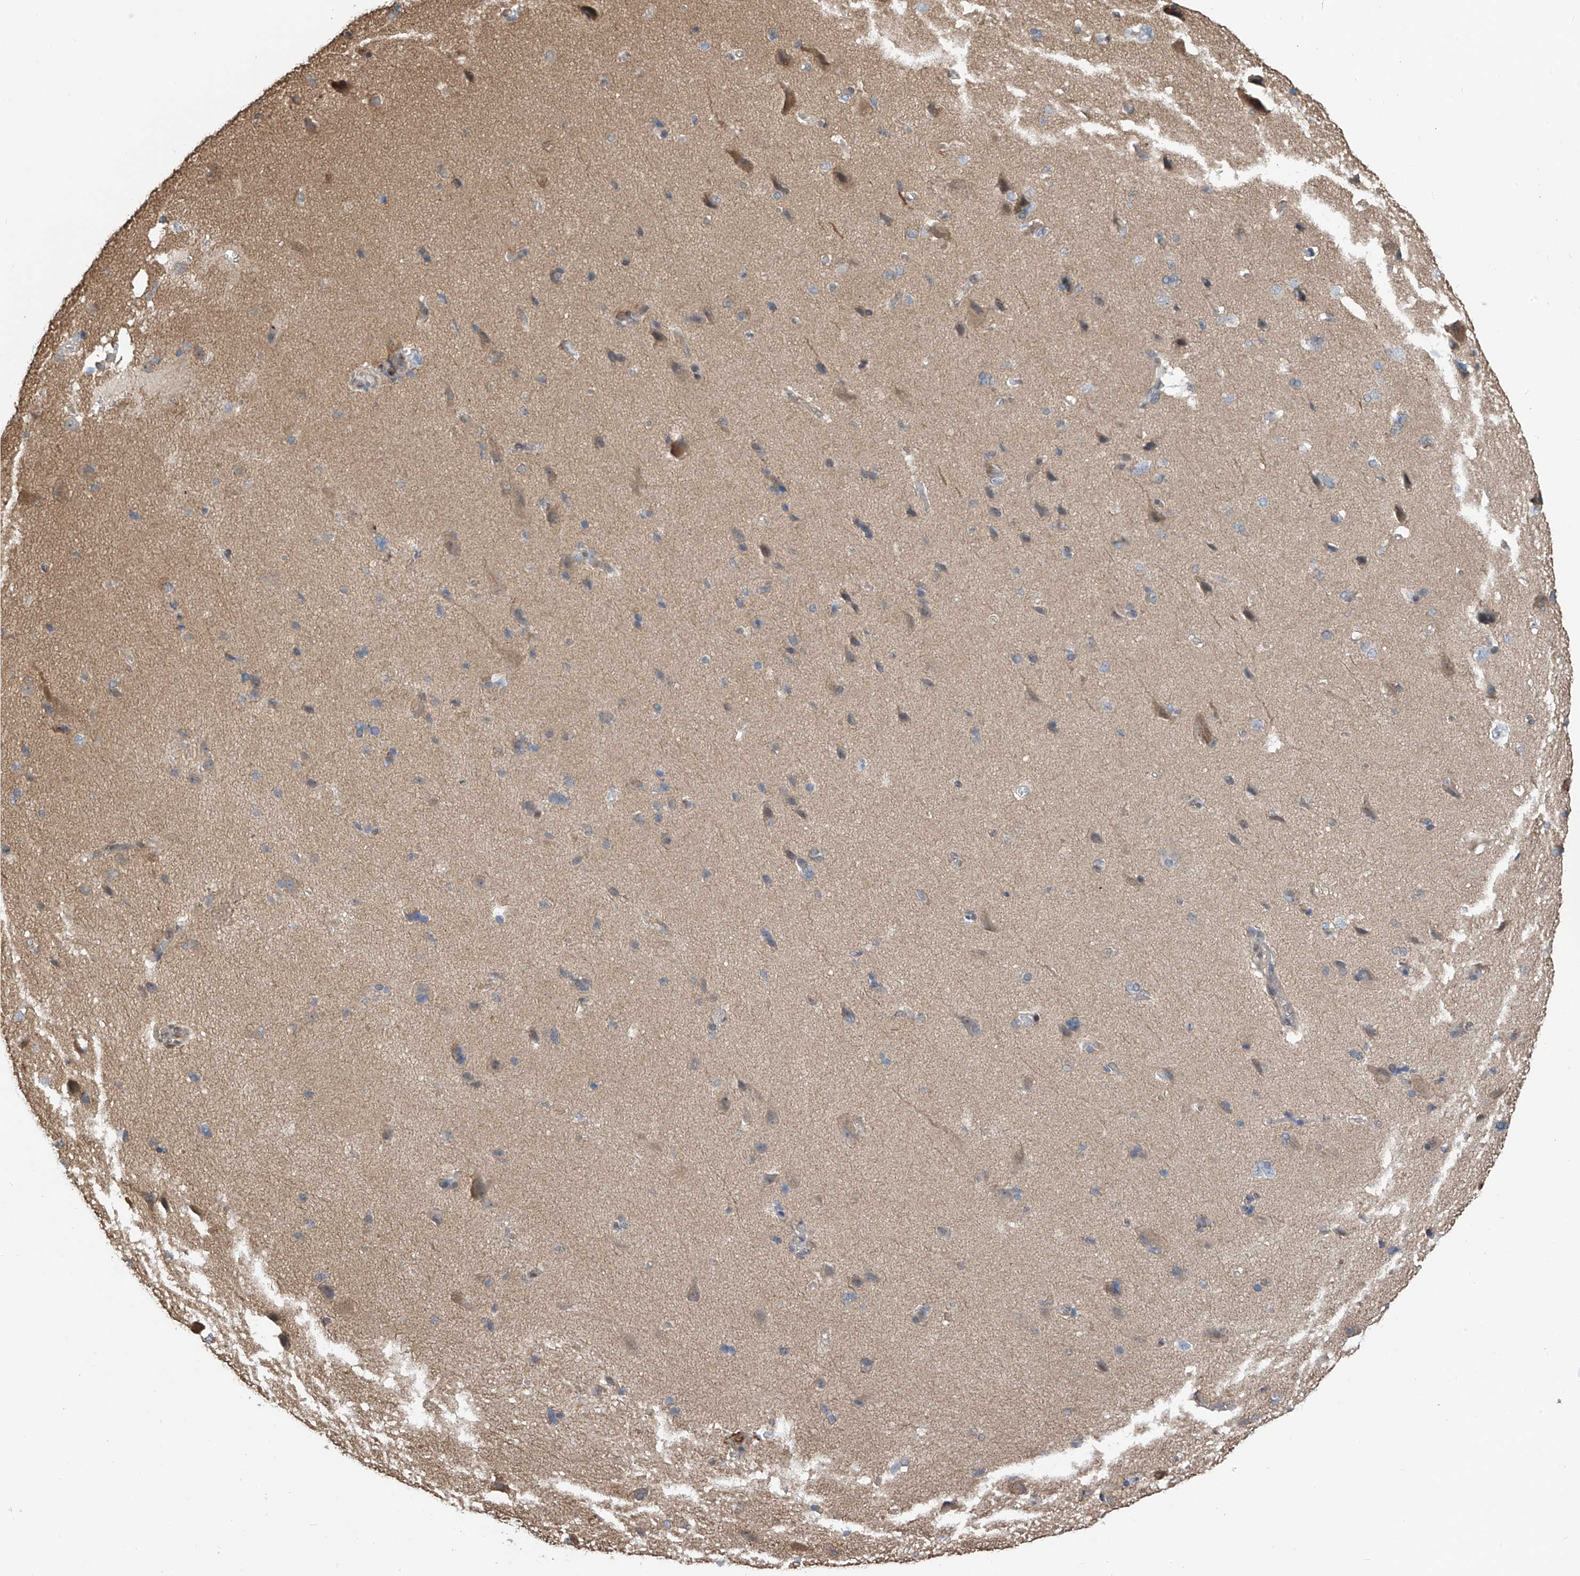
{"staining": {"intensity": "negative", "quantity": "none", "location": "none"}, "tissue": "cerebral cortex", "cell_type": "Endothelial cells", "image_type": "normal", "snomed": [{"axis": "morphology", "description": "Normal tissue, NOS"}, {"axis": "topography", "description": "Cerebral cortex"}], "caption": "Endothelial cells are negative for protein expression in benign human cerebral cortex. The staining is performed using DAB brown chromogen with nuclei counter-stained in using hematoxylin.", "gene": "DNAJC9", "patient": {"sex": "male", "age": 62}}